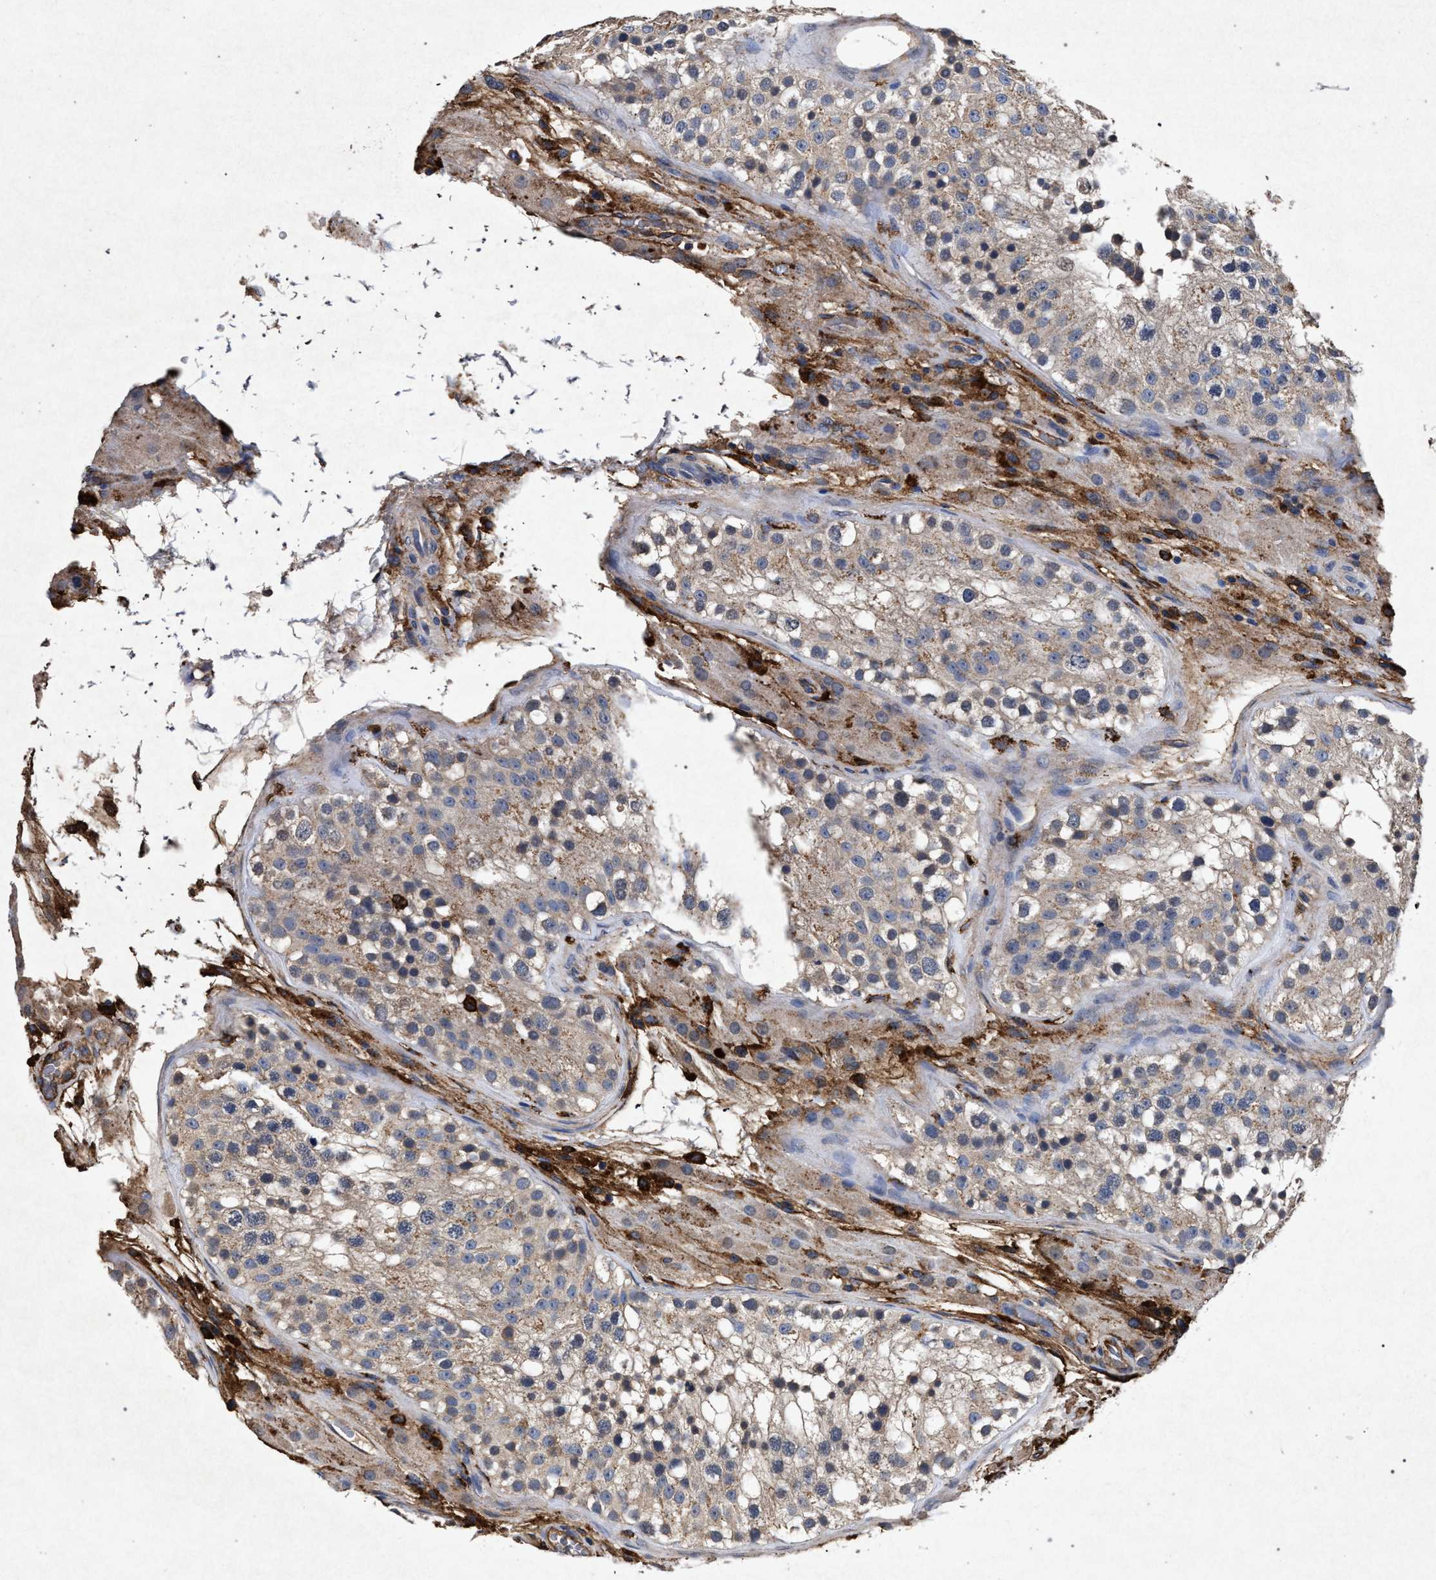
{"staining": {"intensity": "moderate", "quantity": "<25%", "location": "cytoplasmic/membranous"}, "tissue": "testis", "cell_type": "Cells in seminiferous ducts", "image_type": "normal", "snomed": [{"axis": "morphology", "description": "Normal tissue, NOS"}, {"axis": "topography", "description": "Testis"}], "caption": "IHC micrograph of unremarkable human testis stained for a protein (brown), which exhibits low levels of moderate cytoplasmic/membranous staining in about <25% of cells in seminiferous ducts.", "gene": "MARCKS", "patient": {"sex": "male", "age": 26}}